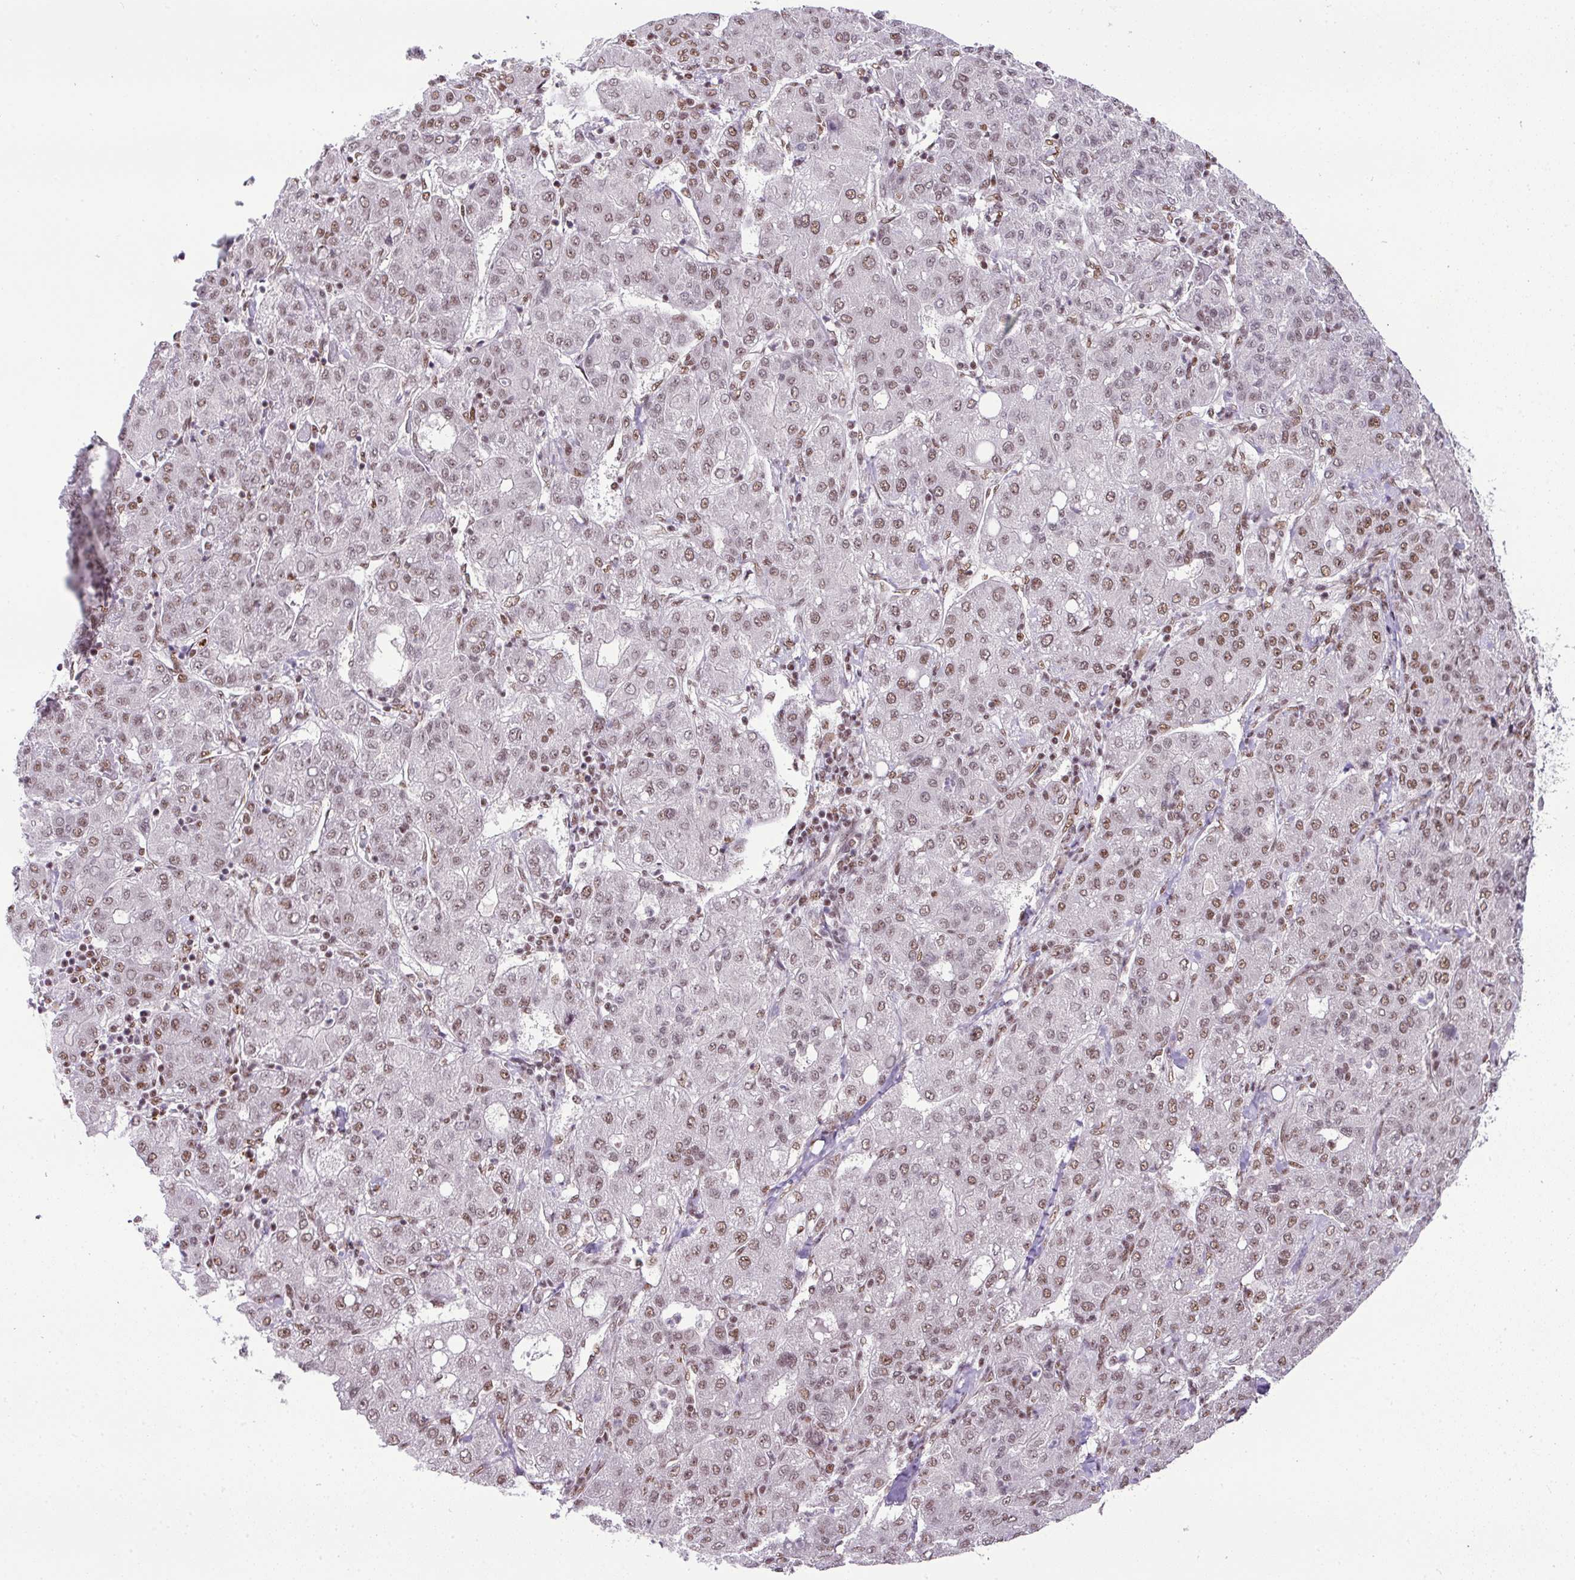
{"staining": {"intensity": "moderate", "quantity": ">75%", "location": "nuclear"}, "tissue": "liver cancer", "cell_type": "Tumor cells", "image_type": "cancer", "snomed": [{"axis": "morphology", "description": "Carcinoma, Hepatocellular, NOS"}, {"axis": "topography", "description": "Liver"}], "caption": "Liver cancer stained with a brown dye exhibits moderate nuclear positive positivity in approximately >75% of tumor cells.", "gene": "PGAP4", "patient": {"sex": "male", "age": 65}}